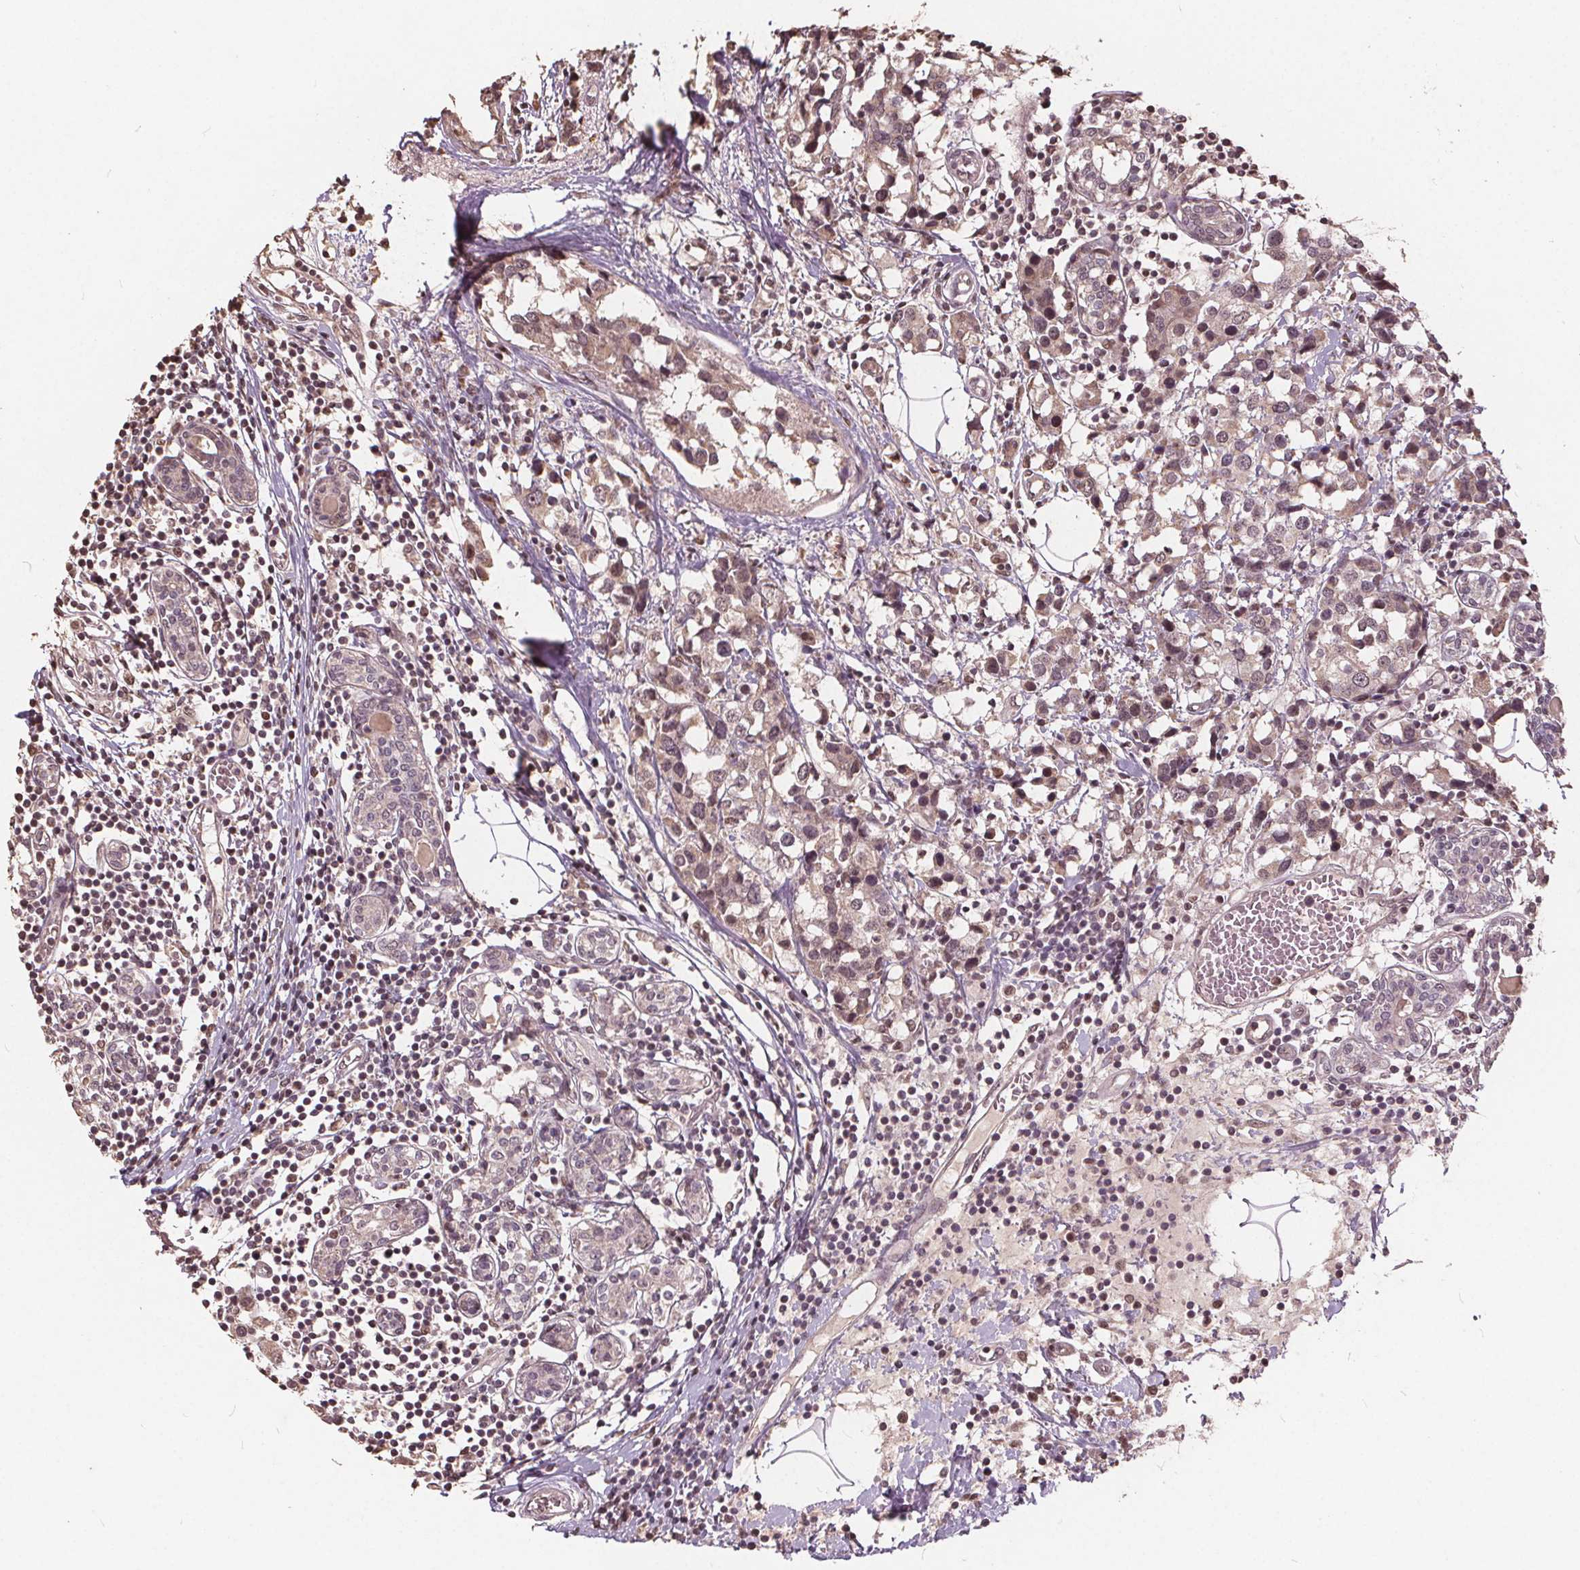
{"staining": {"intensity": "weak", "quantity": "25%-75%", "location": "cytoplasmic/membranous,nuclear"}, "tissue": "breast cancer", "cell_type": "Tumor cells", "image_type": "cancer", "snomed": [{"axis": "morphology", "description": "Lobular carcinoma"}, {"axis": "topography", "description": "Breast"}], "caption": "Tumor cells show weak cytoplasmic/membranous and nuclear staining in approximately 25%-75% of cells in breast cancer.", "gene": "DNMT3B", "patient": {"sex": "female", "age": 59}}